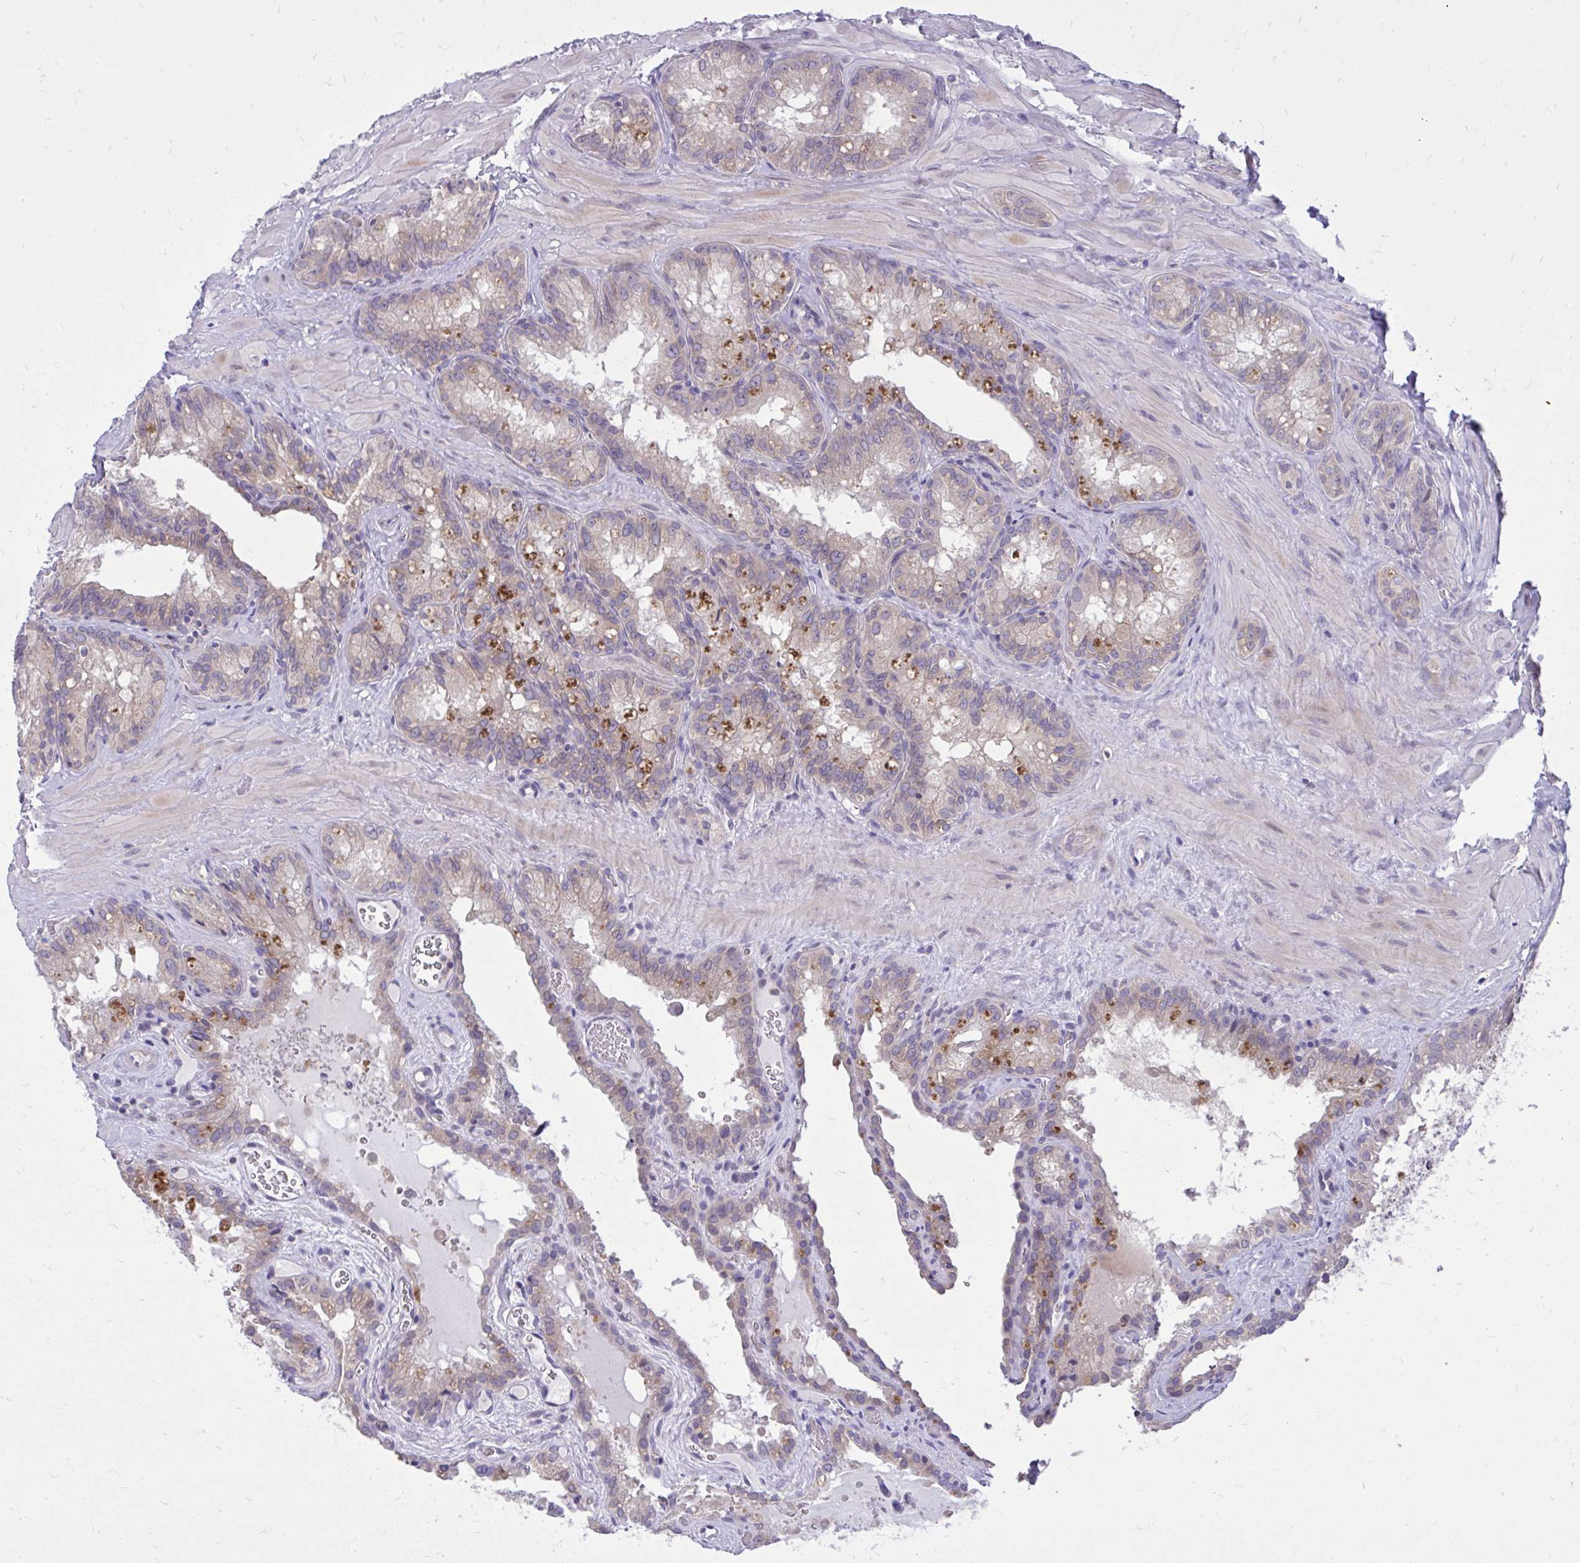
{"staining": {"intensity": "weak", "quantity": "<25%", "location": "cytoplasmic/membranous"}, "tissue": "seminal vesicle", "cell_type": "Glandular cells", "image_type": "normal", "snomed": [{"axis": "morphology", "description": "Normal tissue, NOS"}, {"axis": "topography", "description": "Seminal veicle"}], "caption": "An IHC micrograph of normal seminal vesicle is shown. There is no staining in glandular cells of seminal vesicle.", "gene": "DPY19L1", "patient": {"sex": "male", "age": 47}}